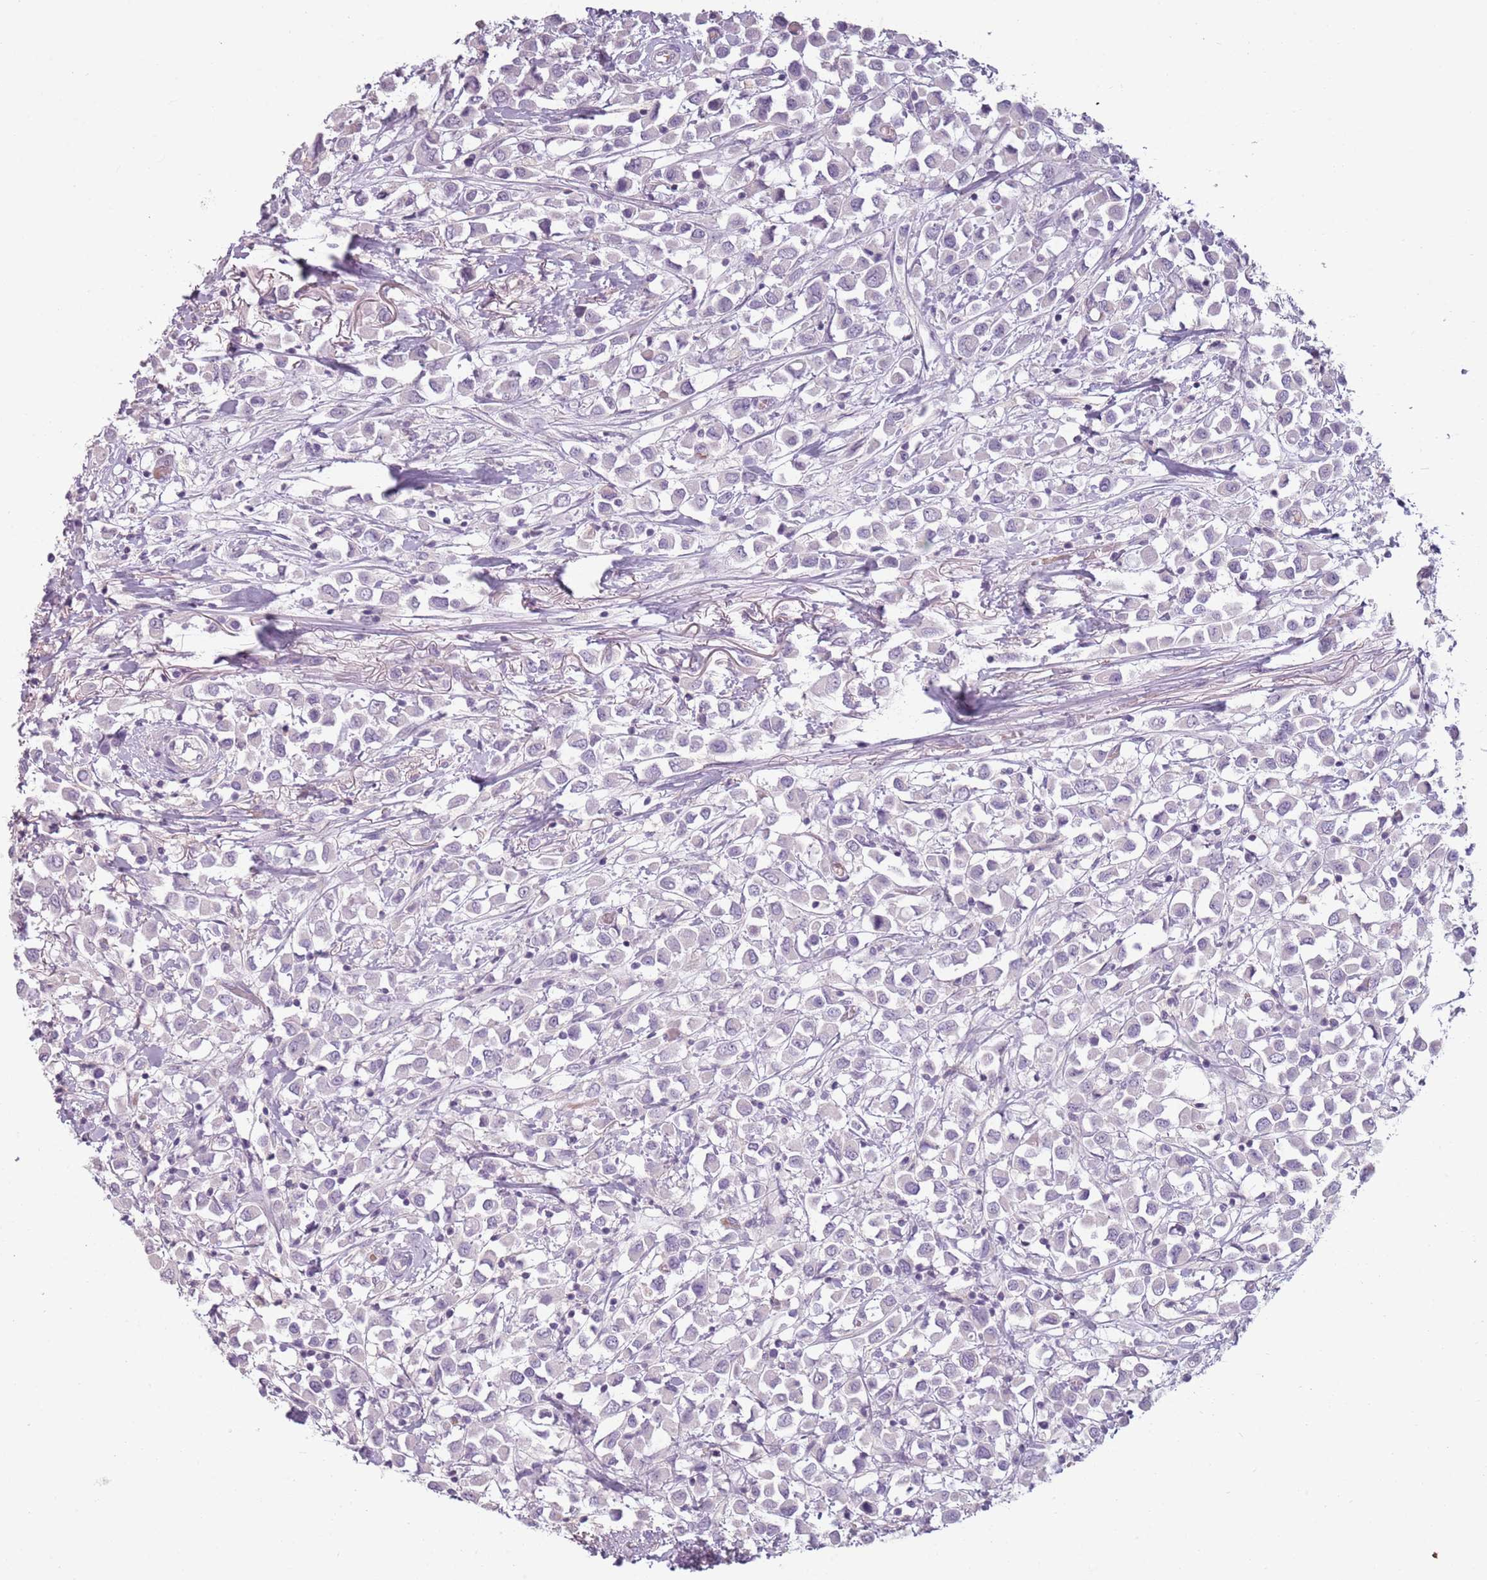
{"staining": {"intensity": "negative", "quantity": "none", "location": "none"}, "tissue": "breast cancer", "cell_type": "Tumor cells", "image_type": "cancer", "snomed": [{"axis": "morphology", "description": "Duct carcinoma"}, {"axis": "topography", "description": "Breast"}], "caption": "Tumor cells are negative for protein expression in human breast cancer.", "gene": "PIEZO1", "patient": {"sex": "female", "age": 61}}